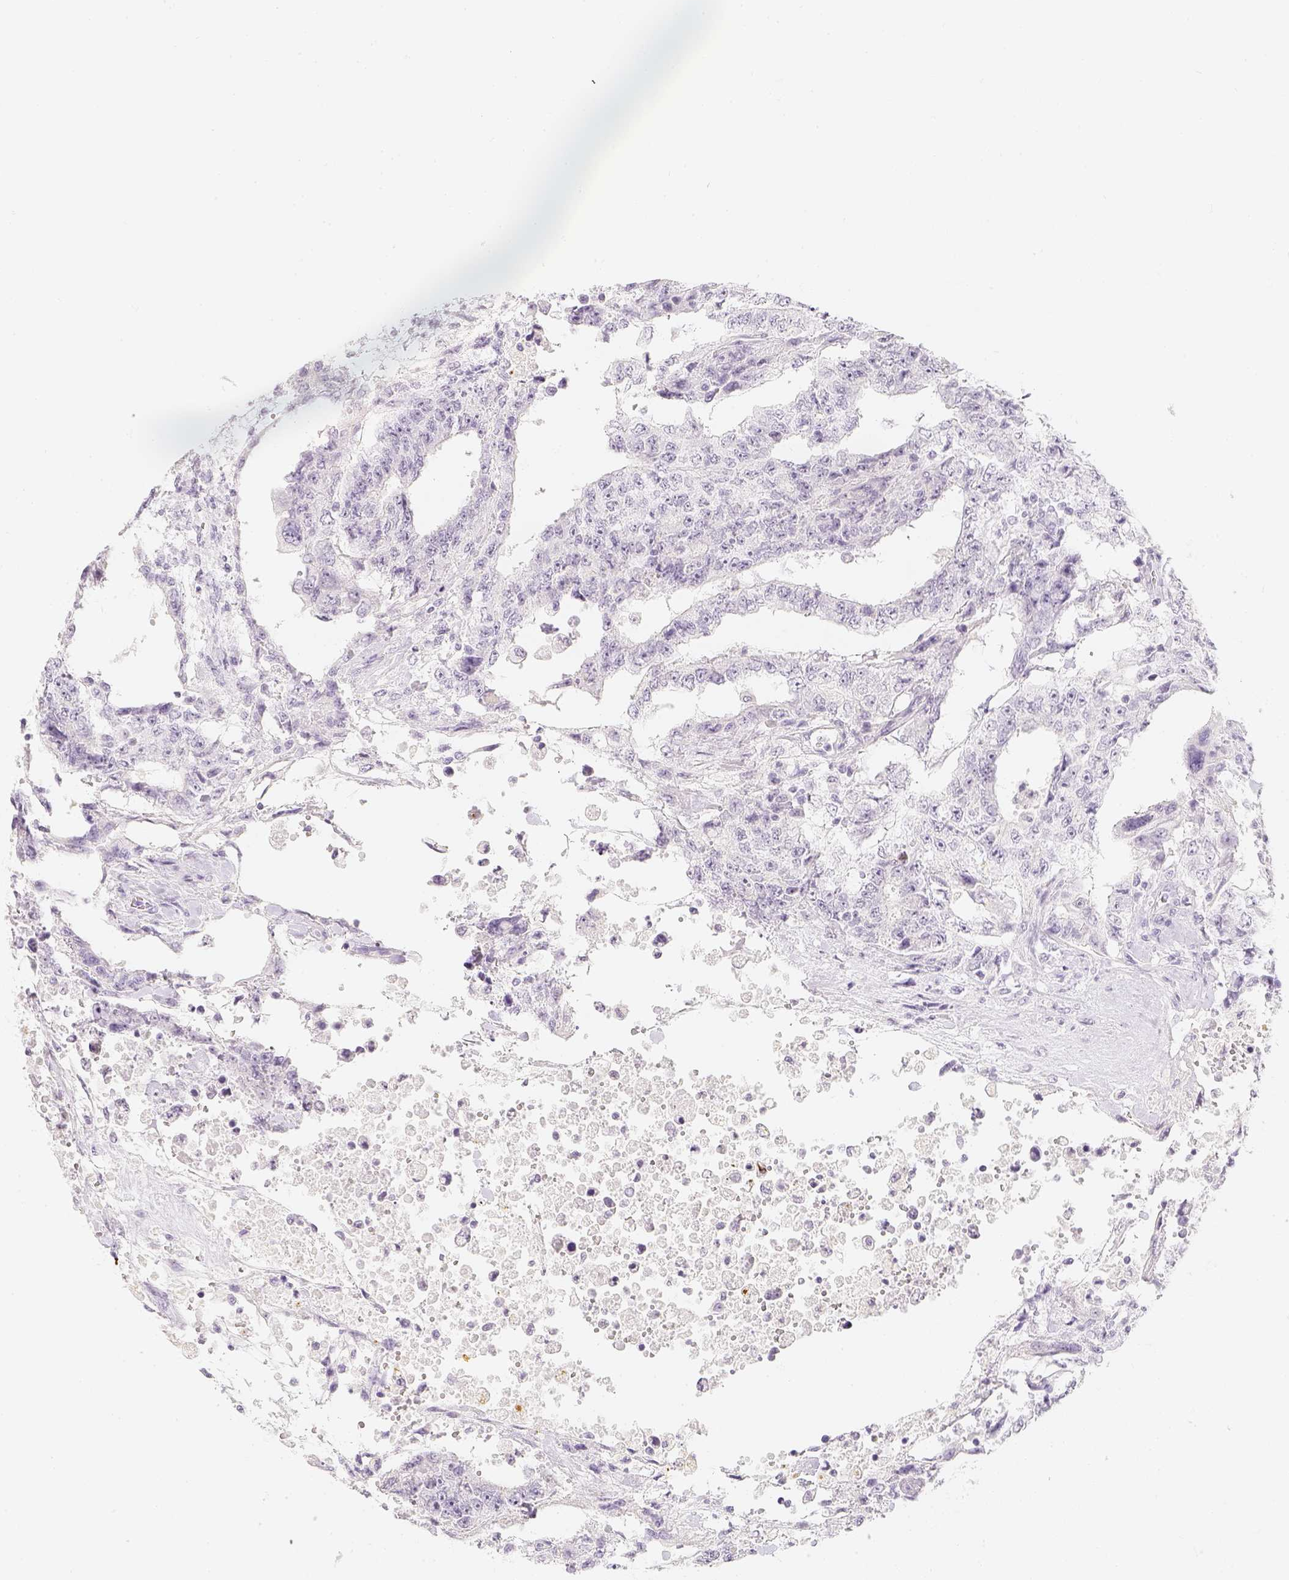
{"staining": {"intensity": "negative", "quantity": "none", "location": "none"}, "tissue": "testis cancer", "cell_type": "Tumor cells", "image_type": "cancer", "snomed": [{"axis": "morphology", "description": "Carcinoma, Embryonal, NOS"}, {"axis": "topography", "description": "Testis"}], "caption": "IHC photomicrograph of neoplastic tissue: human embryonal carcinoma (testis) stained with DAB exhibits no significant protein positivity in tumor cells.", "gene": "SLC18A1", "patient": {"sex": "male", "age": 24}}